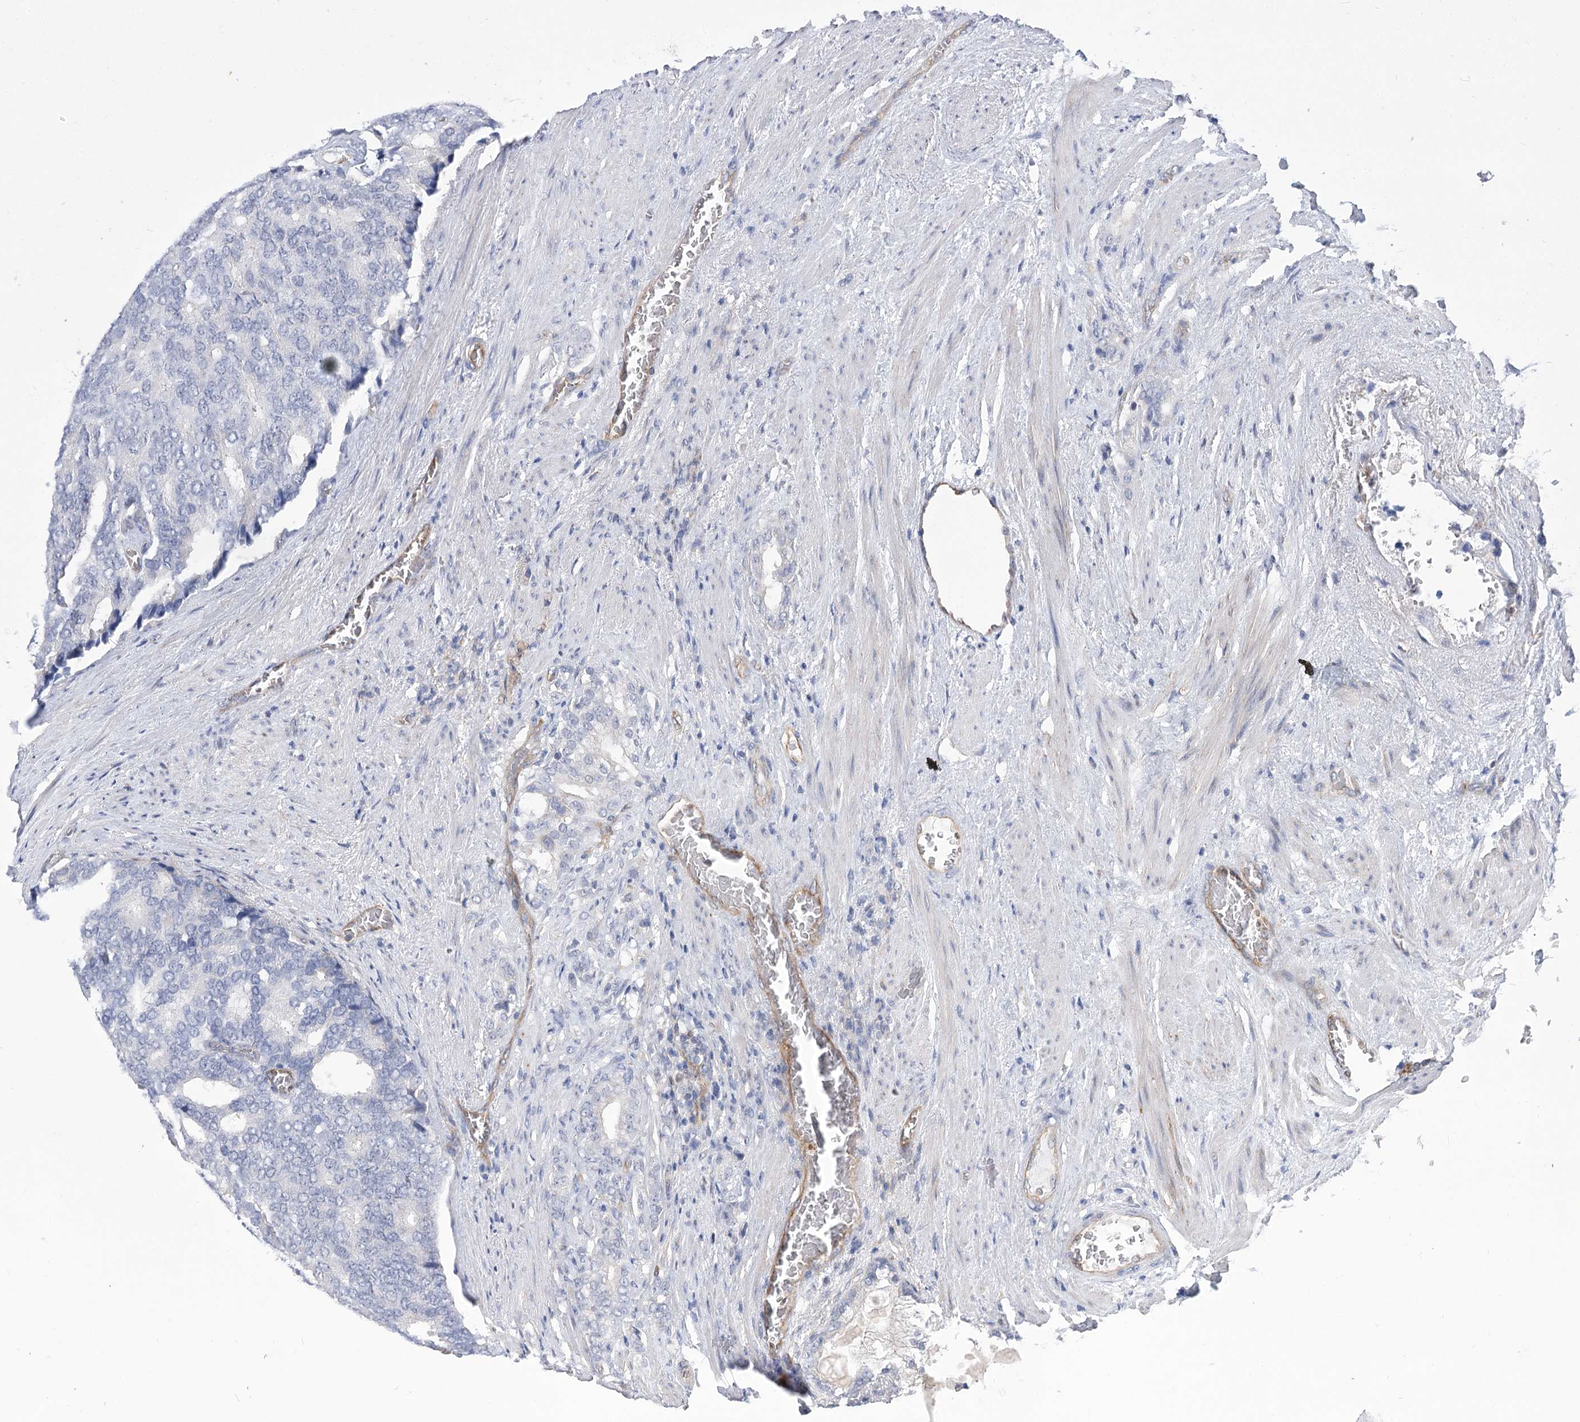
{"staining": {"intensity": "negative", "quantity": "none", "location": "none"}, "tissue": "prostate cancer", "cell_type": "Tumor cells", "image_type": "cancer", "snomed": [{"axis": "morphology", "description": "Adenocarcinoma, Low grade"}, {"axis": "topography", "description": "Prostate"}], "caption": "IHC photomicrograph of prostate low-grade adenocarcinoma stained for a protein (brown), which exhibits no positivity in tumor cells.", "gene": "THAP6", "patient": {"sex": "male", "age": 71}}